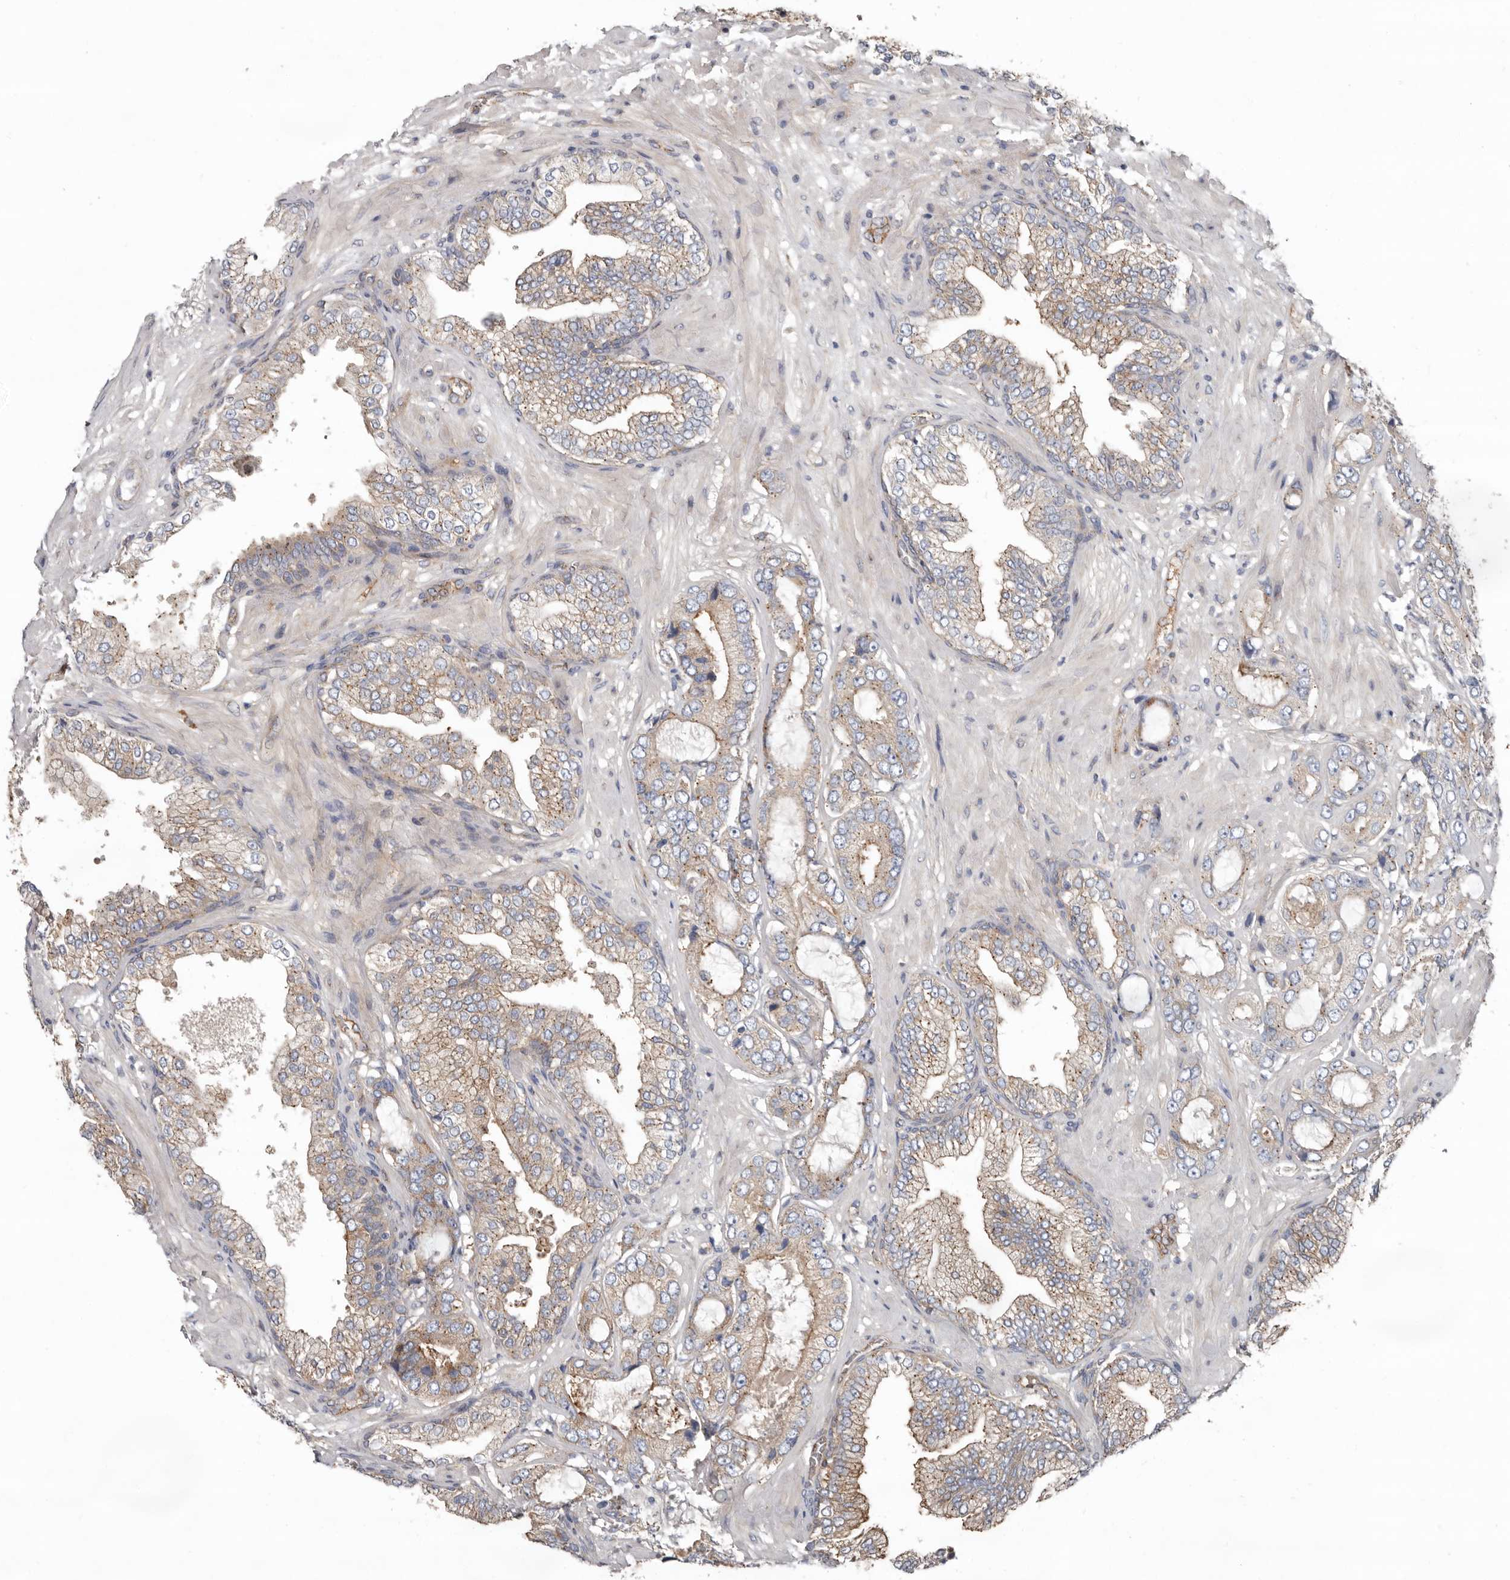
{"staining": {"intensity": "weak", "quantity": ">75%", "location": "cytoplasmic/membranous"}, "tissue": "prostate cancer", "cell_type": "Tumor cells", "image_type": "cancer", "snomed": [{"axis": "morphology", "description": "Adenocarcinoma, High grade"}, {"axis": "topography", "description": "Prostate"}], "caption": "An image showing weak cytoplasmic/membranous positivity in approximately >75% of tumor cells in prostate adenocarcinoma (high-grade), as visualized by brown immunohistochemical staining.", "gene": "LUZP1", "patient": {"sex": "male", "age": 59}}